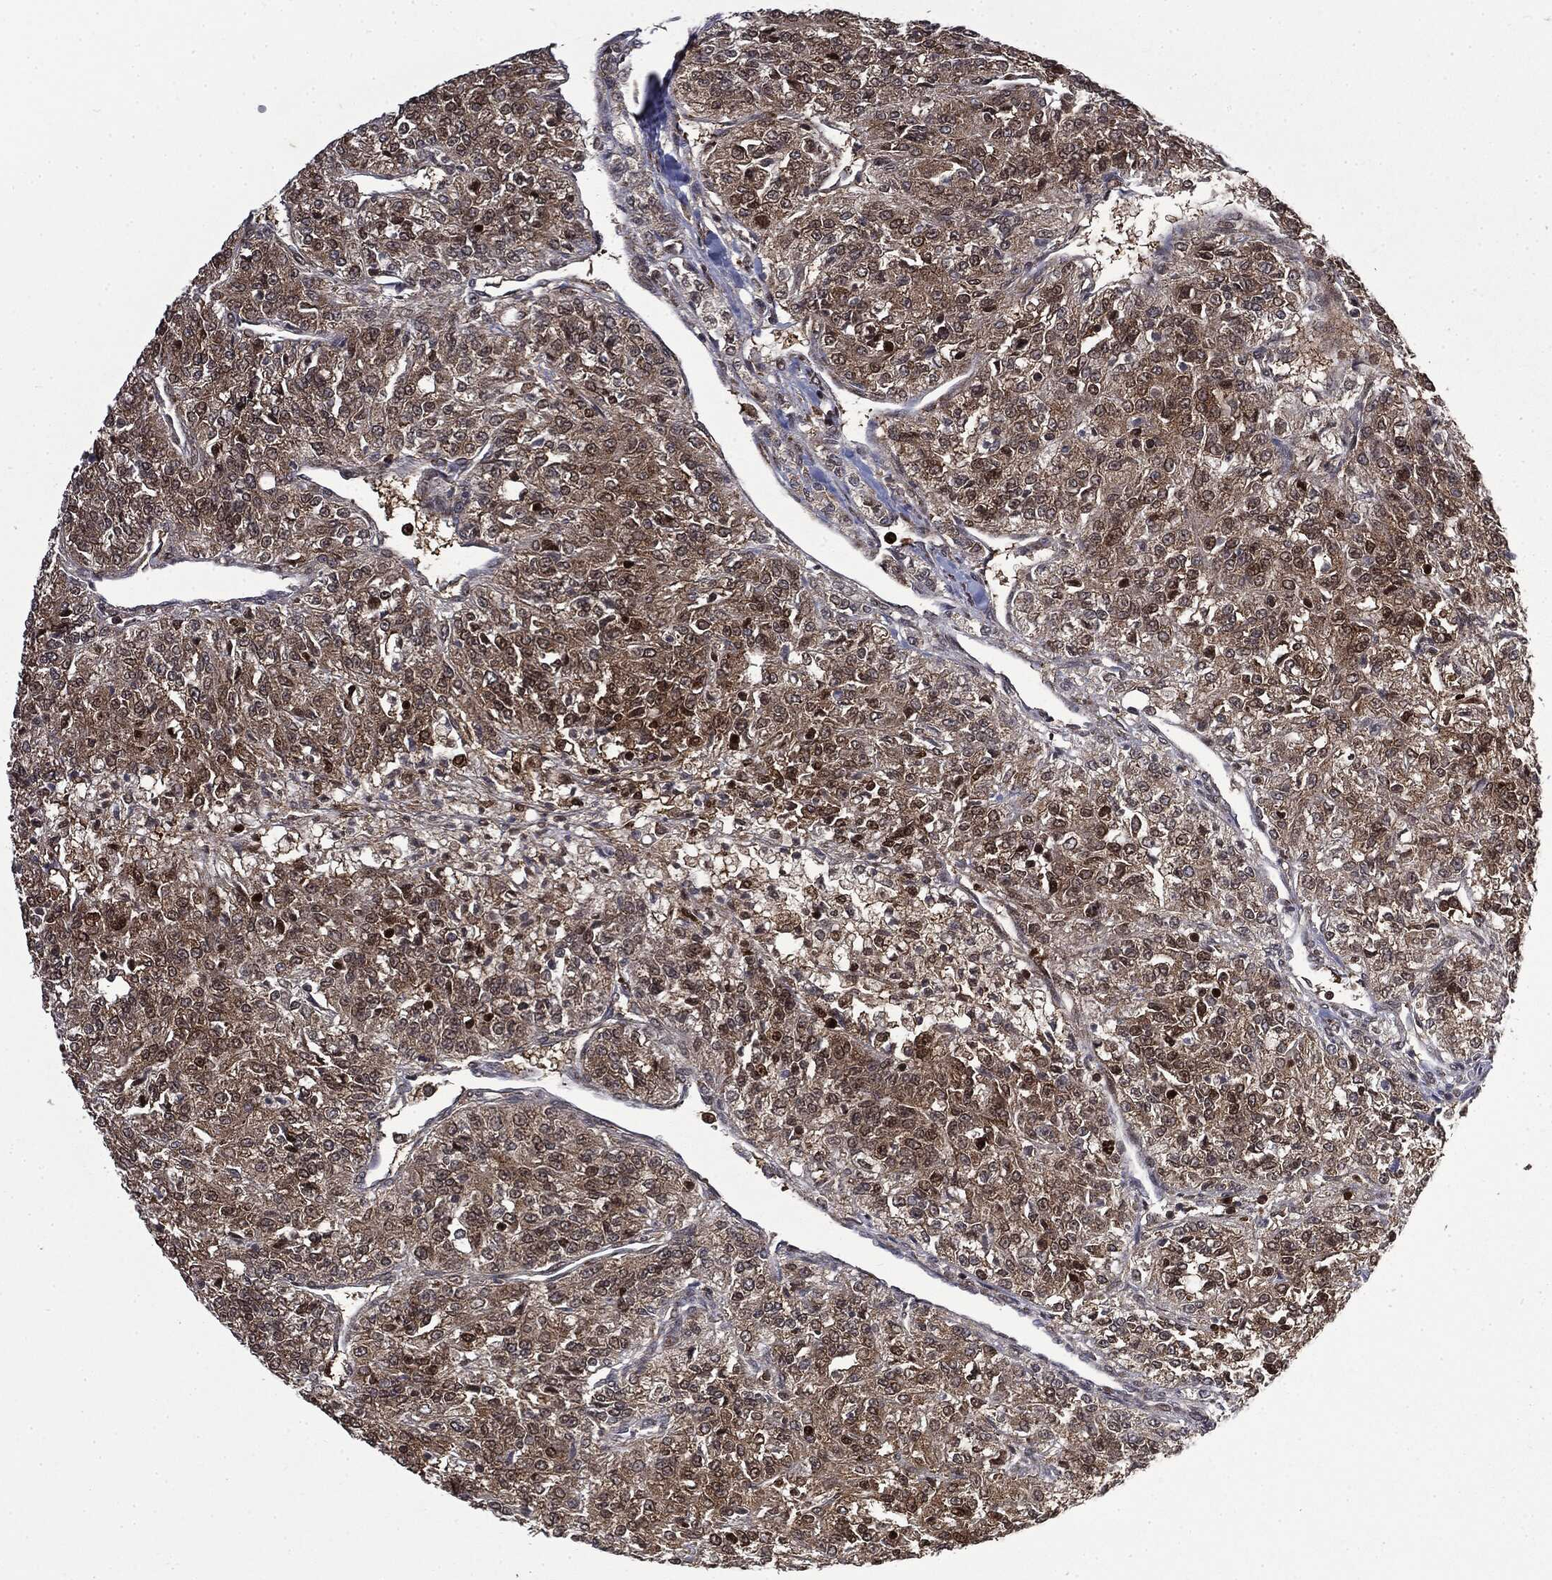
{"staining": {"intensity": "moderate", "quantity": ">75%", "location": "cytoplasmic/membranous"}, "tissue": "renal cancer", "cell_type": "Tumor cells", "image_type": "cancer", "snomed": [{"axis": "morphology", "description": "Adenocarcinoma, NOS"}, {"axis": "topography", "description": "Kidney"}], "caption": "A medium amount of moderate cytoplasmic/membranous staining is seen in about >75% of tumor cells in renal cancer tissue.", "gene": "GPI", "patient": {"sex": "female", "age": 63}}